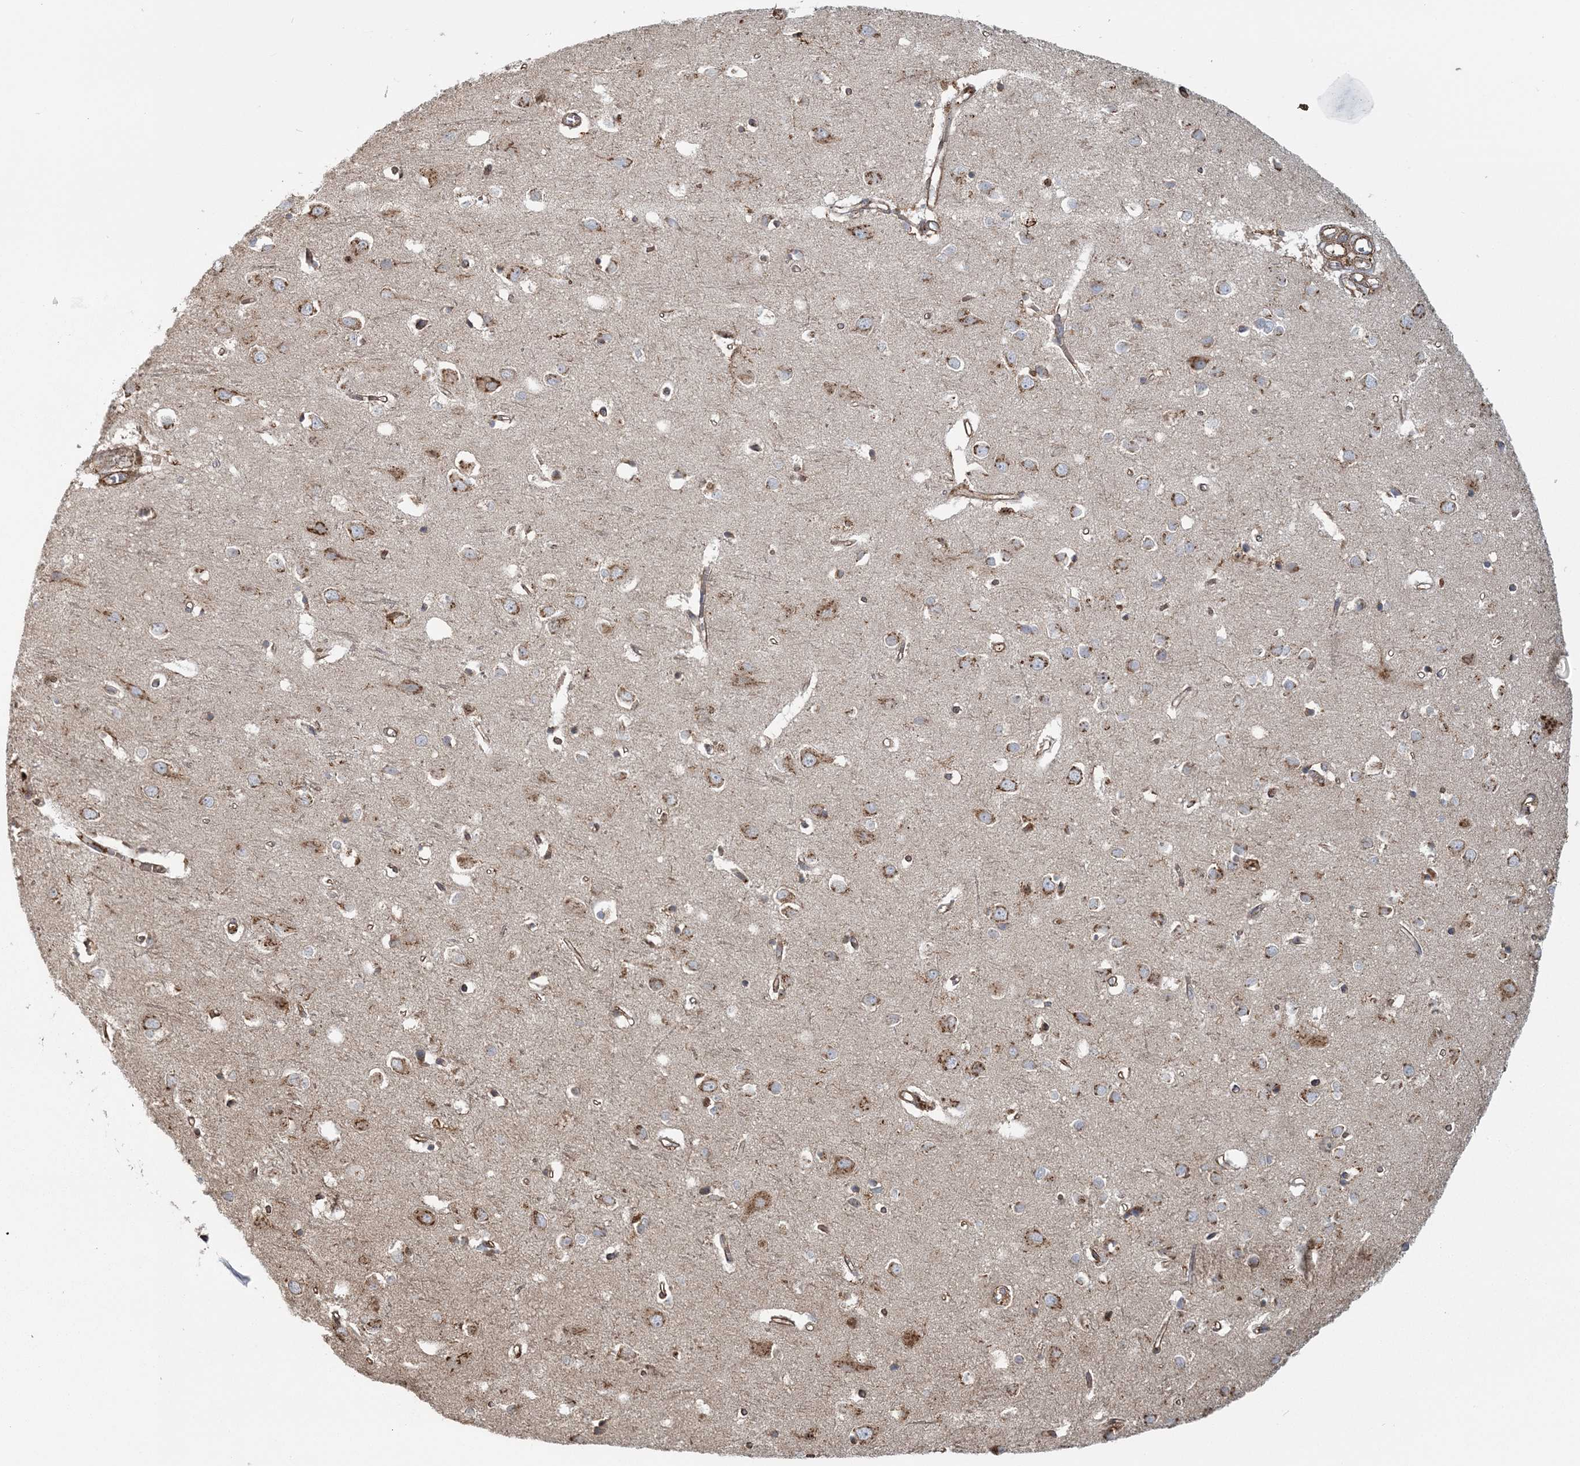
{"staining": {"intensity": "moderate", "quantity": ">75%", "location": "cytoplasmic/membranous"}, "tissue": "cerebral cortex", "cell_type": "Endothelial cells", "image_type": "normal", "snomed": [{"axis": "morphology", "description": "Normal tissue, NOS"}, {"axis": "topography", "description": "Cerebral cortex"}], "caption": "Immunohistochemistry (DAB (3,3'-diaminobenzidine)) staining of normal cerebral cortex shows moderate cytoplasmic/membranous protein positivity in about >75% of endothelial cells.", "gene": "TRAF3IP2", "patient": {"sex": "female", "age": 64}}